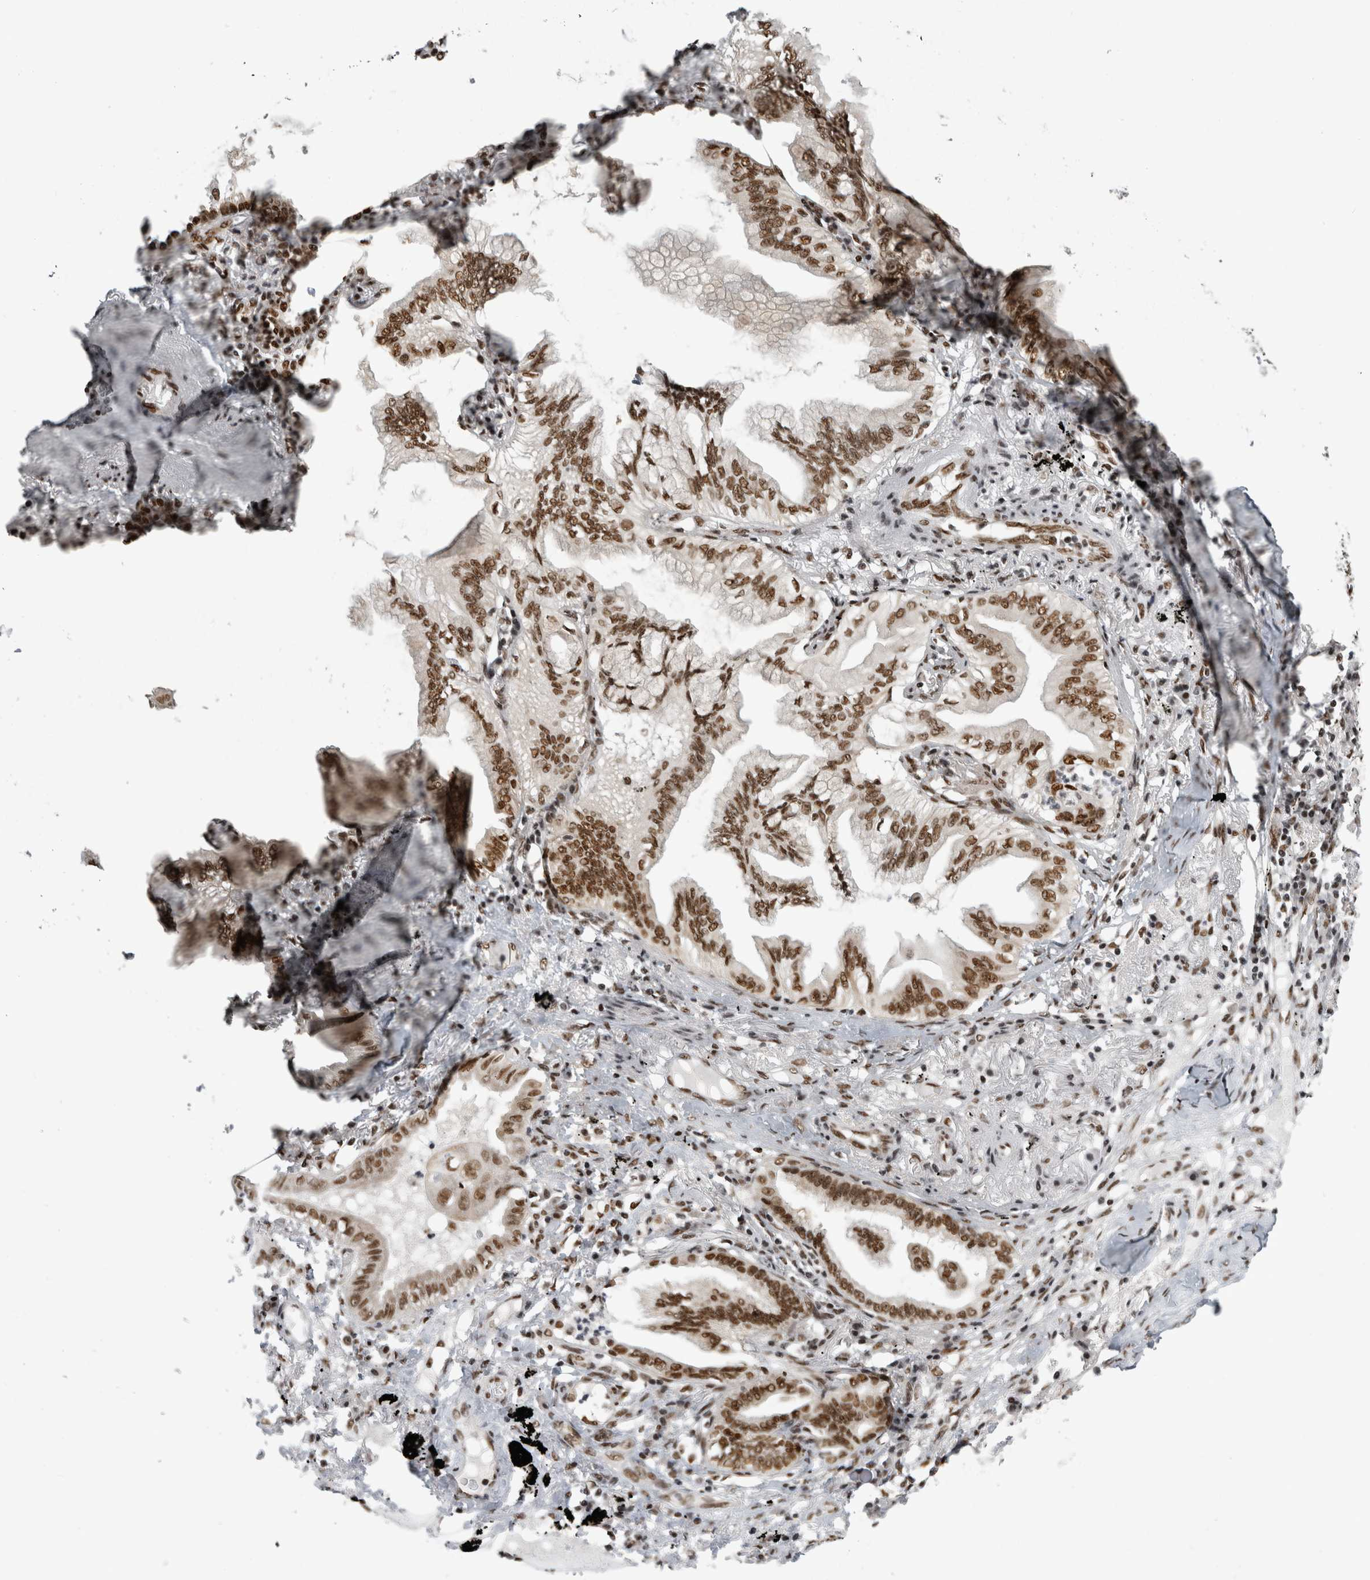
{"staining": {"intensity": "moderate", "quantity": ">75%", "location": "nuclear"}, "tissue": "lung cancer", "cell_type": "Tumor cells", "image_type": "cancer", "snomed": [{"axis": "morphology", "description": "Adenocarcinoma, NOS"}, {"axis": "topography", "description": "Lung"}], "caption": "IHC (DAB (3,3'-diaminobenzidine)) staining of lung cancer reveals moderate nuclear protein positivity in approximately >75% of tumor cells.", "gene": "ZSCAN2", "patient": {"sex": "female", "age": 70}}